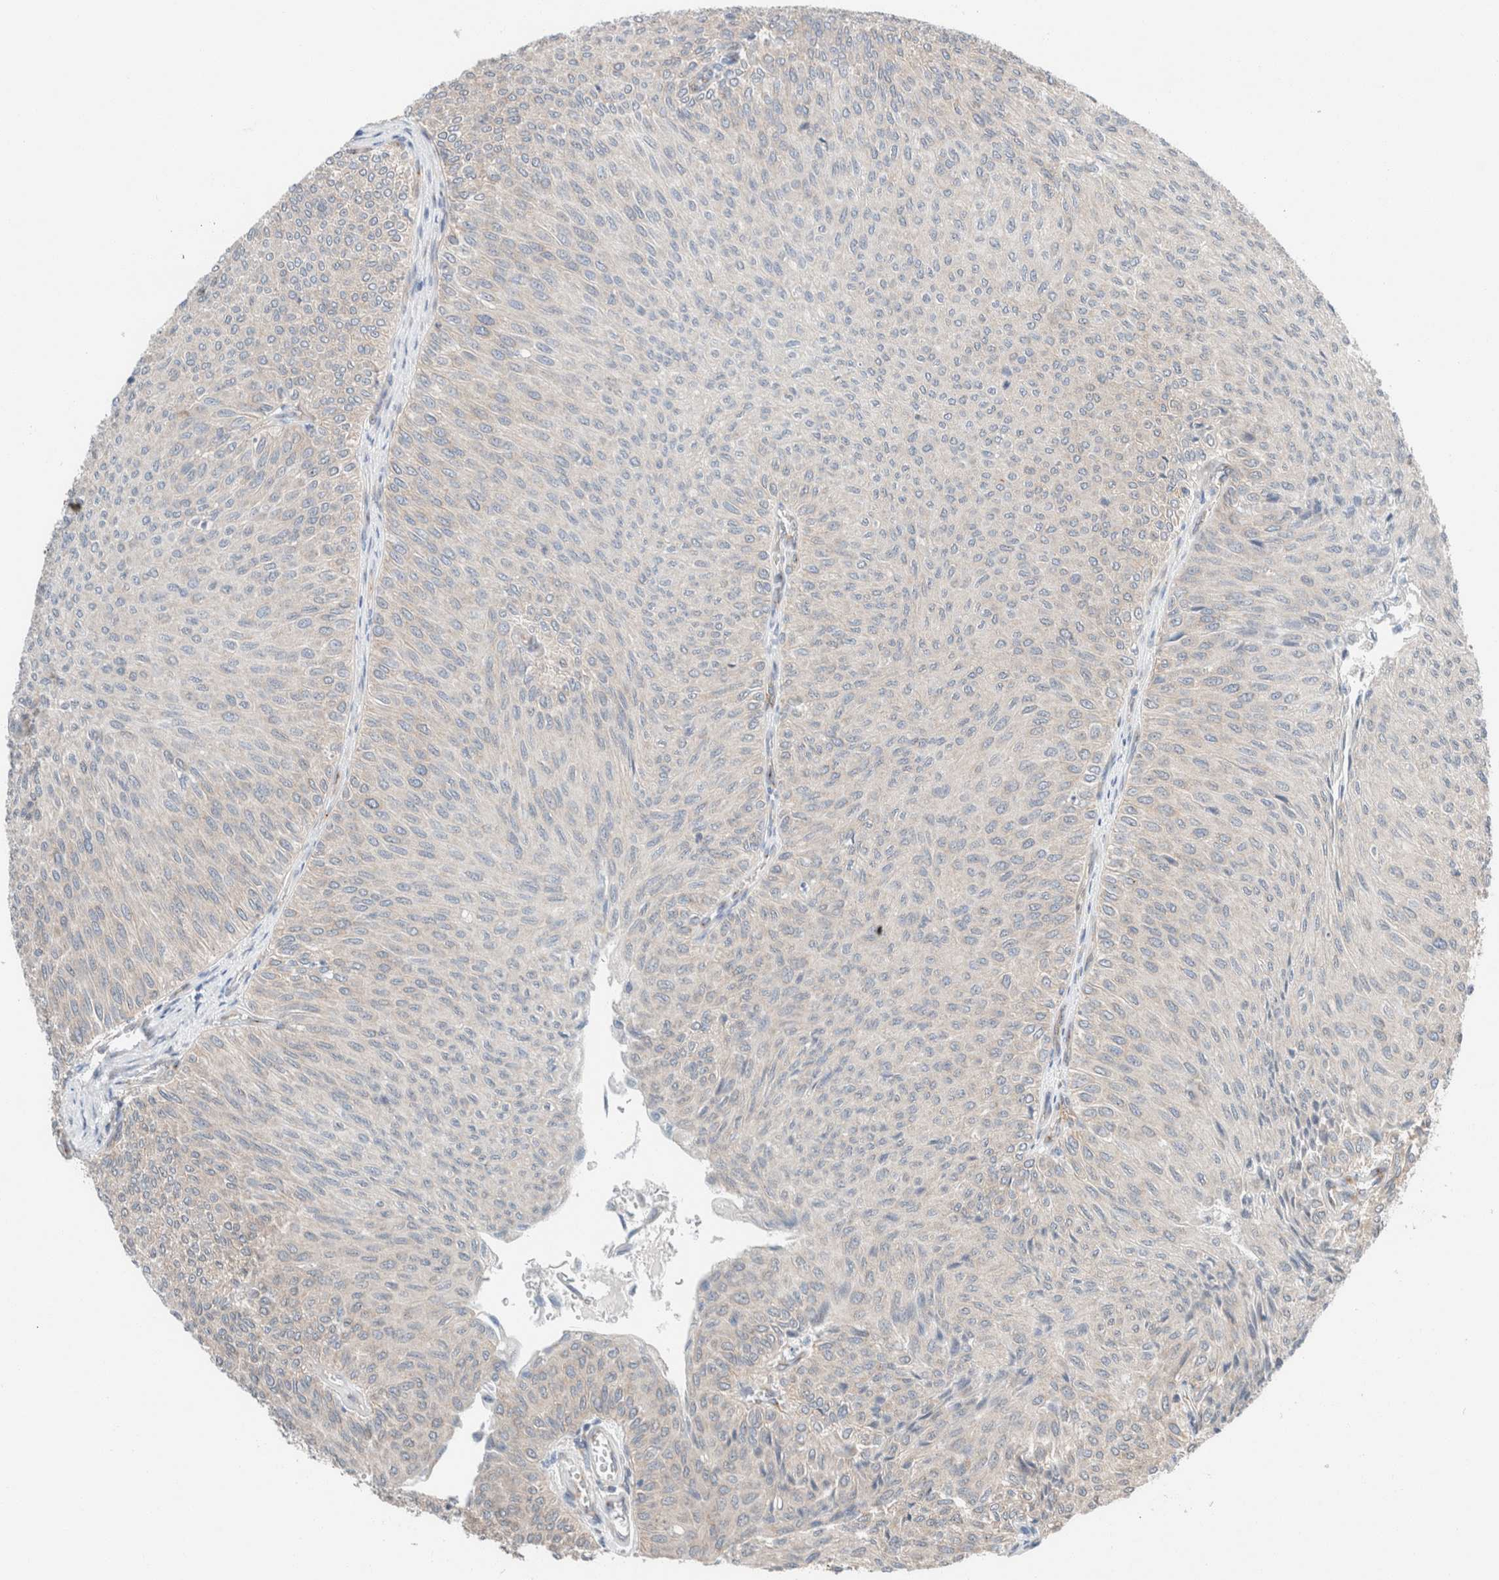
{"staining": {"intensity": "weak", "quantity": "<25%", "location": "cytoplasmic/membranous"}, "tissue": "urothelial cancer", "cell_type": "Tumor cells", "image_type": "cancer", "snomed": [{"axis": "morphology", "description": "Urothelial carcinoma, Low grade"}, {"axis": "topography", "description": "Urinary bladder"}], "caption": "There is no significant staining in tumor cells of urothelial cancer.", "gene": "CASC3", "patient": {"sex": "male", "age": 78}}